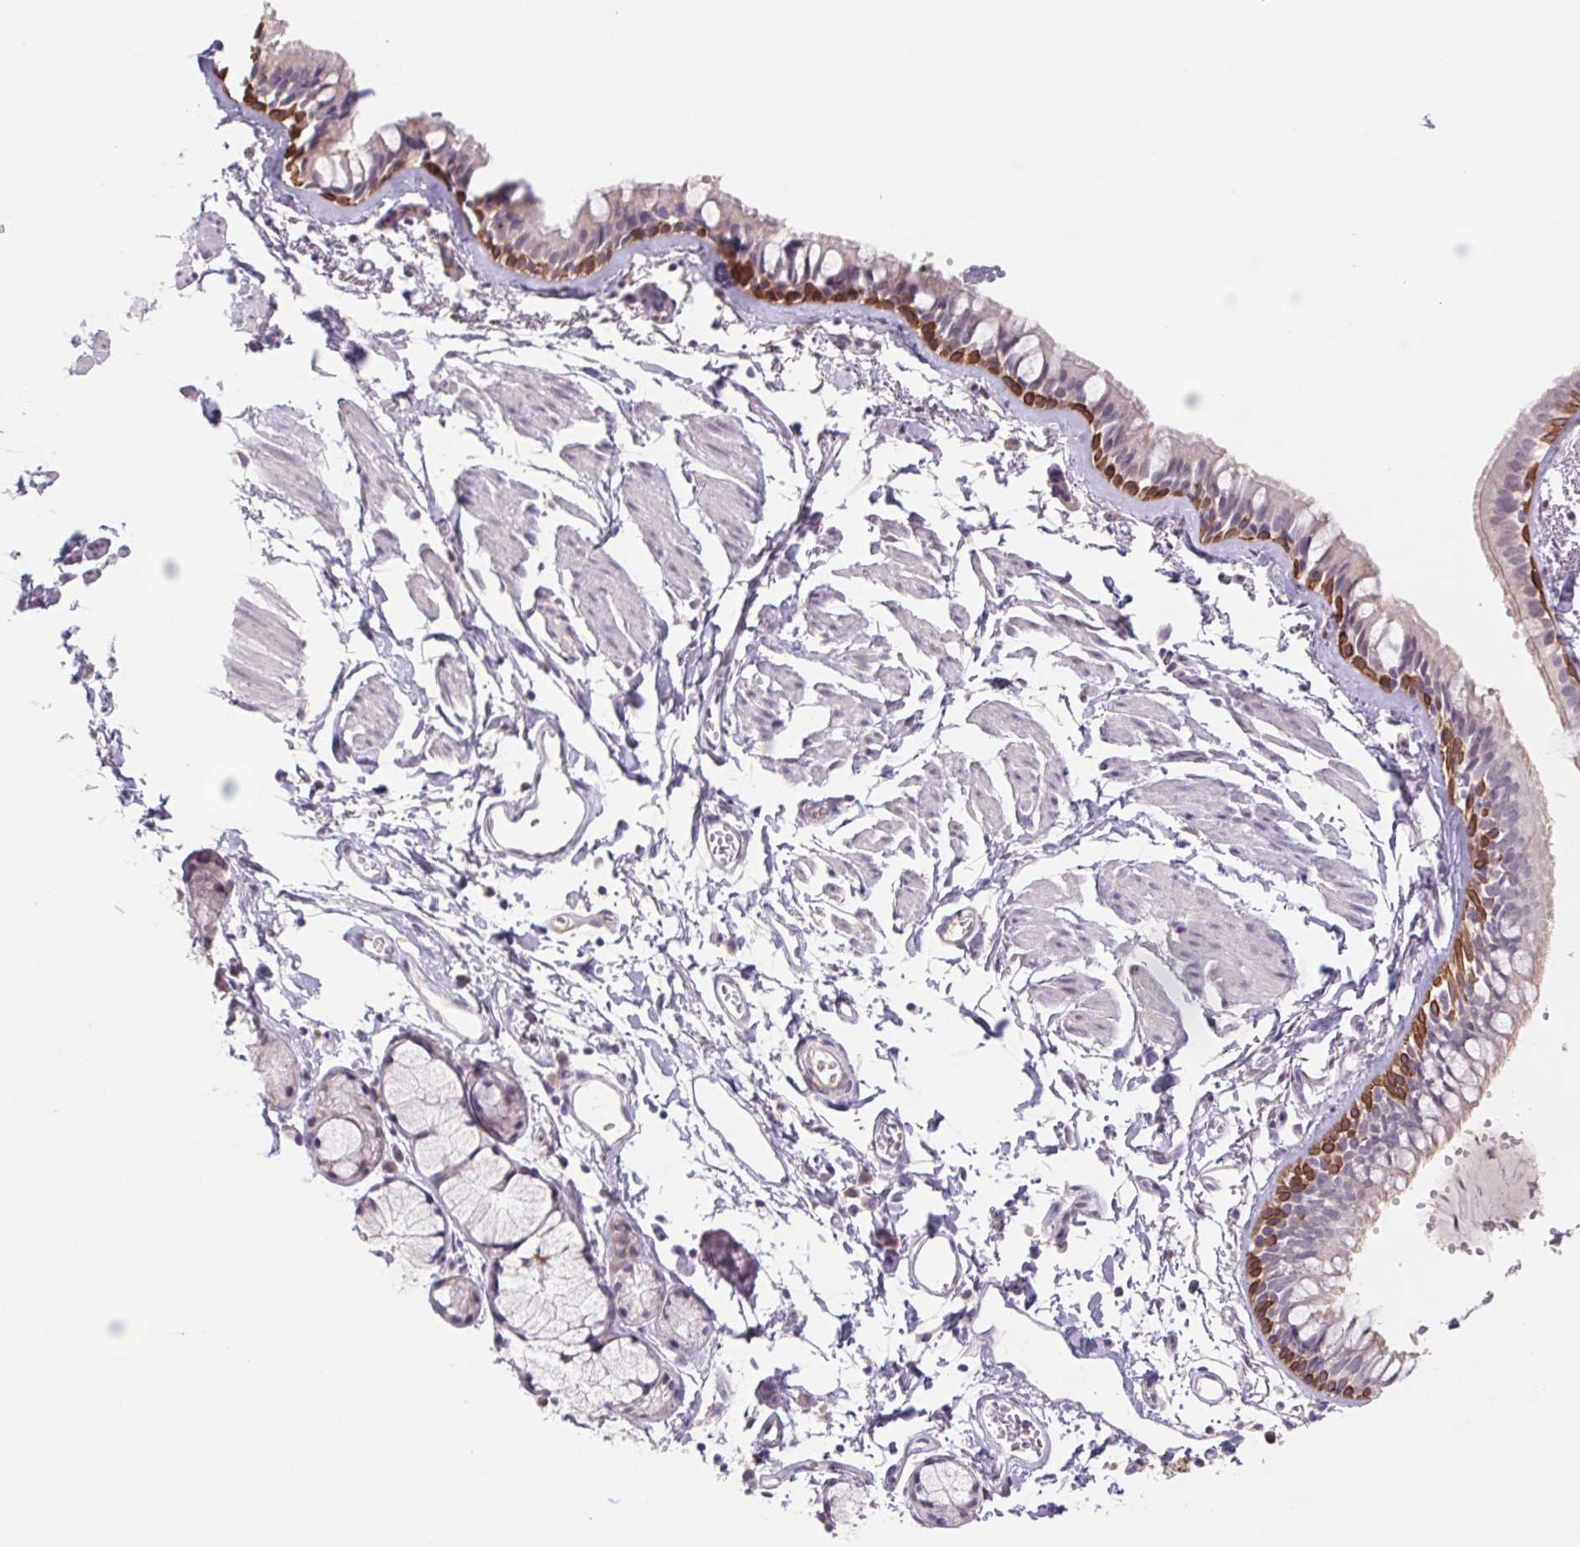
{"staining": {"intensity": "strong", "quantity": "<25%", "location": "cytoplasmic/membranous"}, "tissue": "bronchus", "cell_type": "Respiratory epithelial cells", "image_type": "normal", "snomed": [{"axis": "morphology", "description": "Normal tissue, NOS"}, {"axis": "topography", "description": "Cartilage tissue"}, {"axis": "topography", "description": "Bronchus"}], "caption": "The image exhibits immunohistochemical staining of unremarkable bronchus. There is strong cytoplasmic/membranous expression is appreciated in about <25% of respiratory epithelial cells. Ihc stains the protein of interest in brown and the nuclei are stained blue.", "gene": "PNMA8B", "patient": {"sex": "female", "age": 59}}